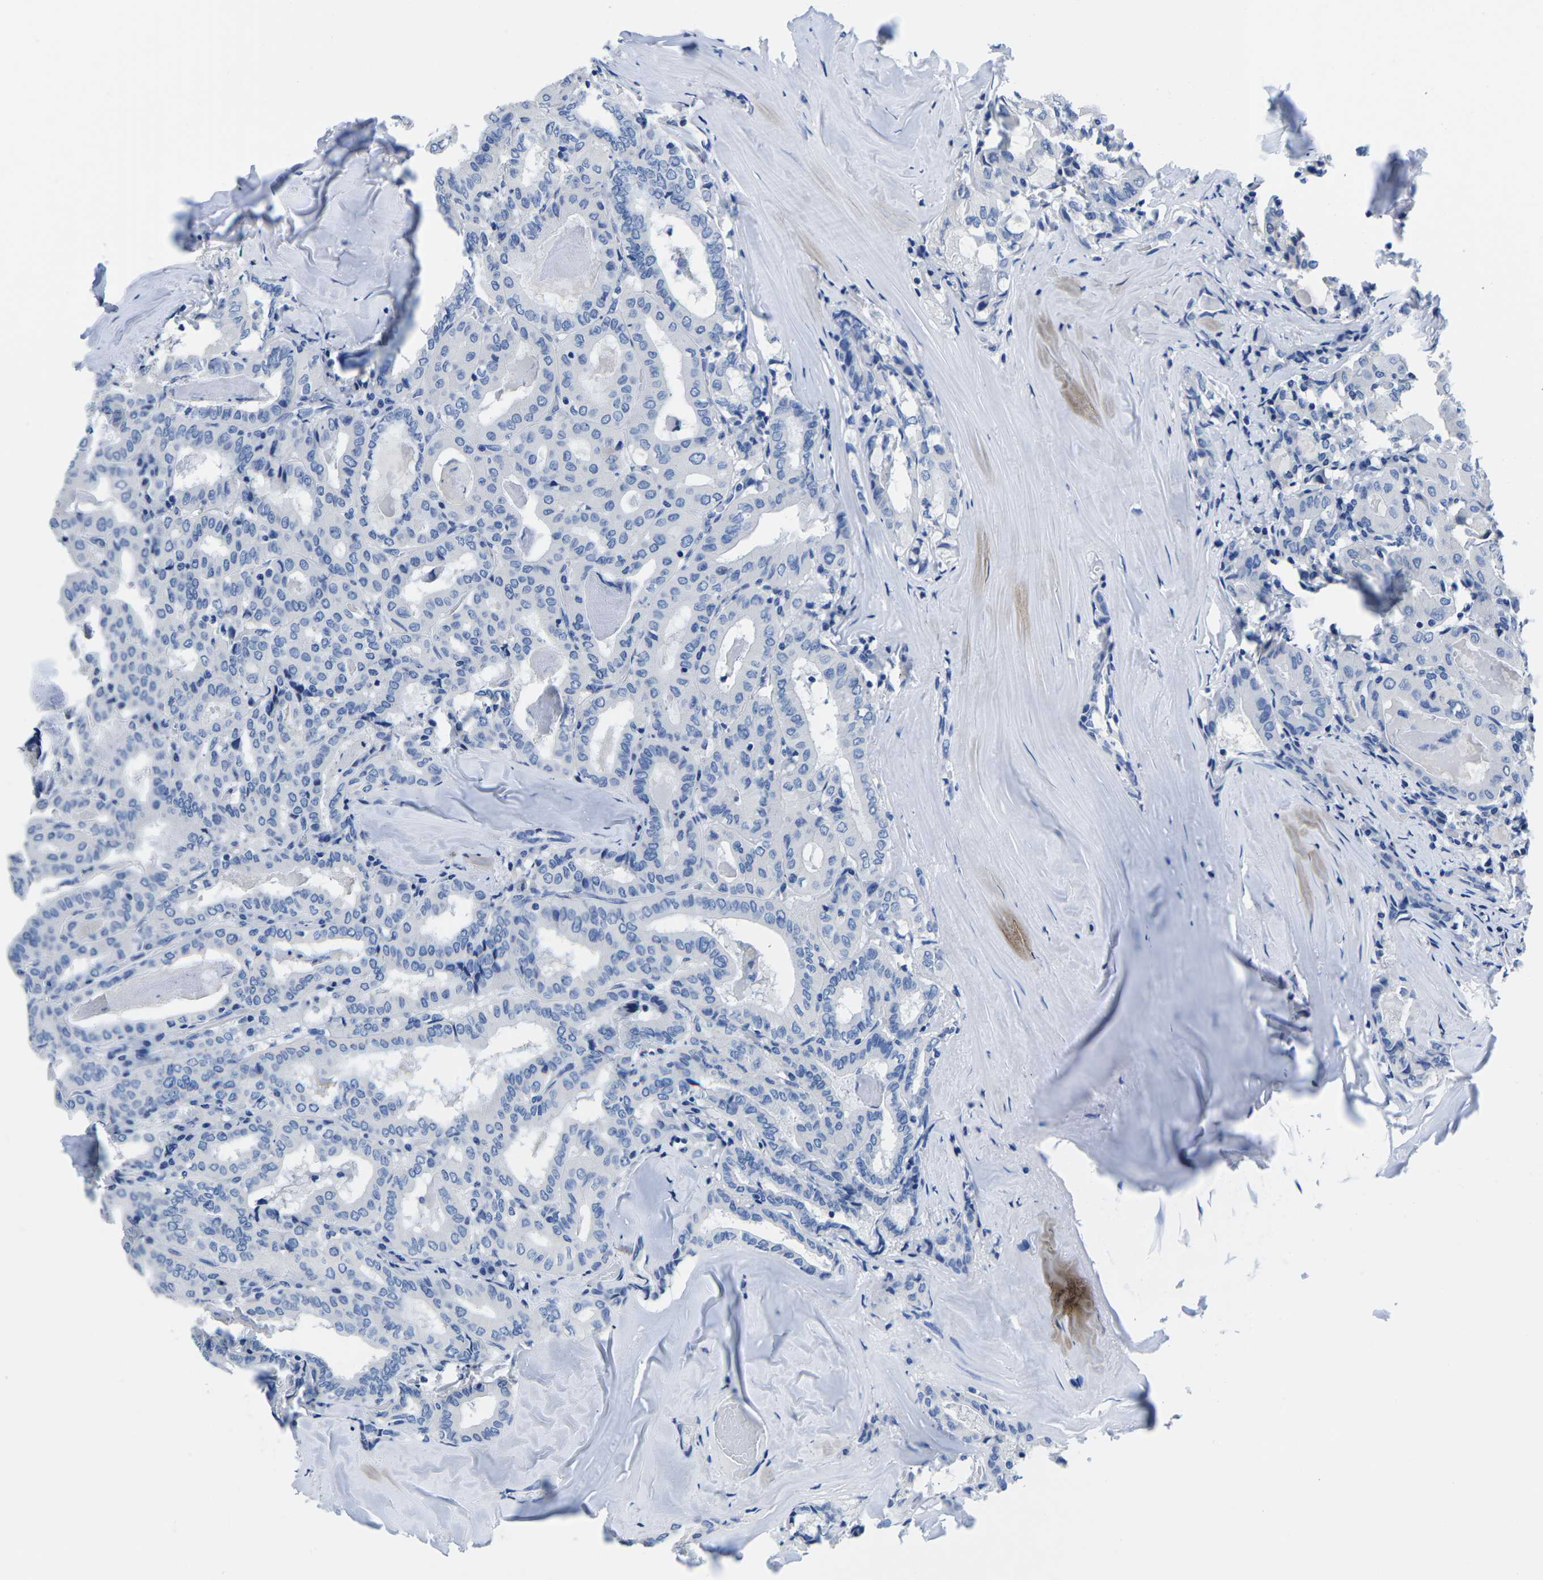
{"staining": {"intensity": "negative", "quantity": "none", "location": "none"}, "tissue": "thyroid cancer", "cell_type": "Tumor cells", "image_type": "cancer", "snomed": [{"axis": "morphology", "description": "Papillary adenocarcinoma, NOS"}, {"axis": "topography", "description": "Thyroid gland"}], "caption": "An image of human papillary adenocarcinoma (thyroid) is negative for staining in tumor cells.", "gene": "CYP1A2", "patient": {"sex": "female", "age": 42}}